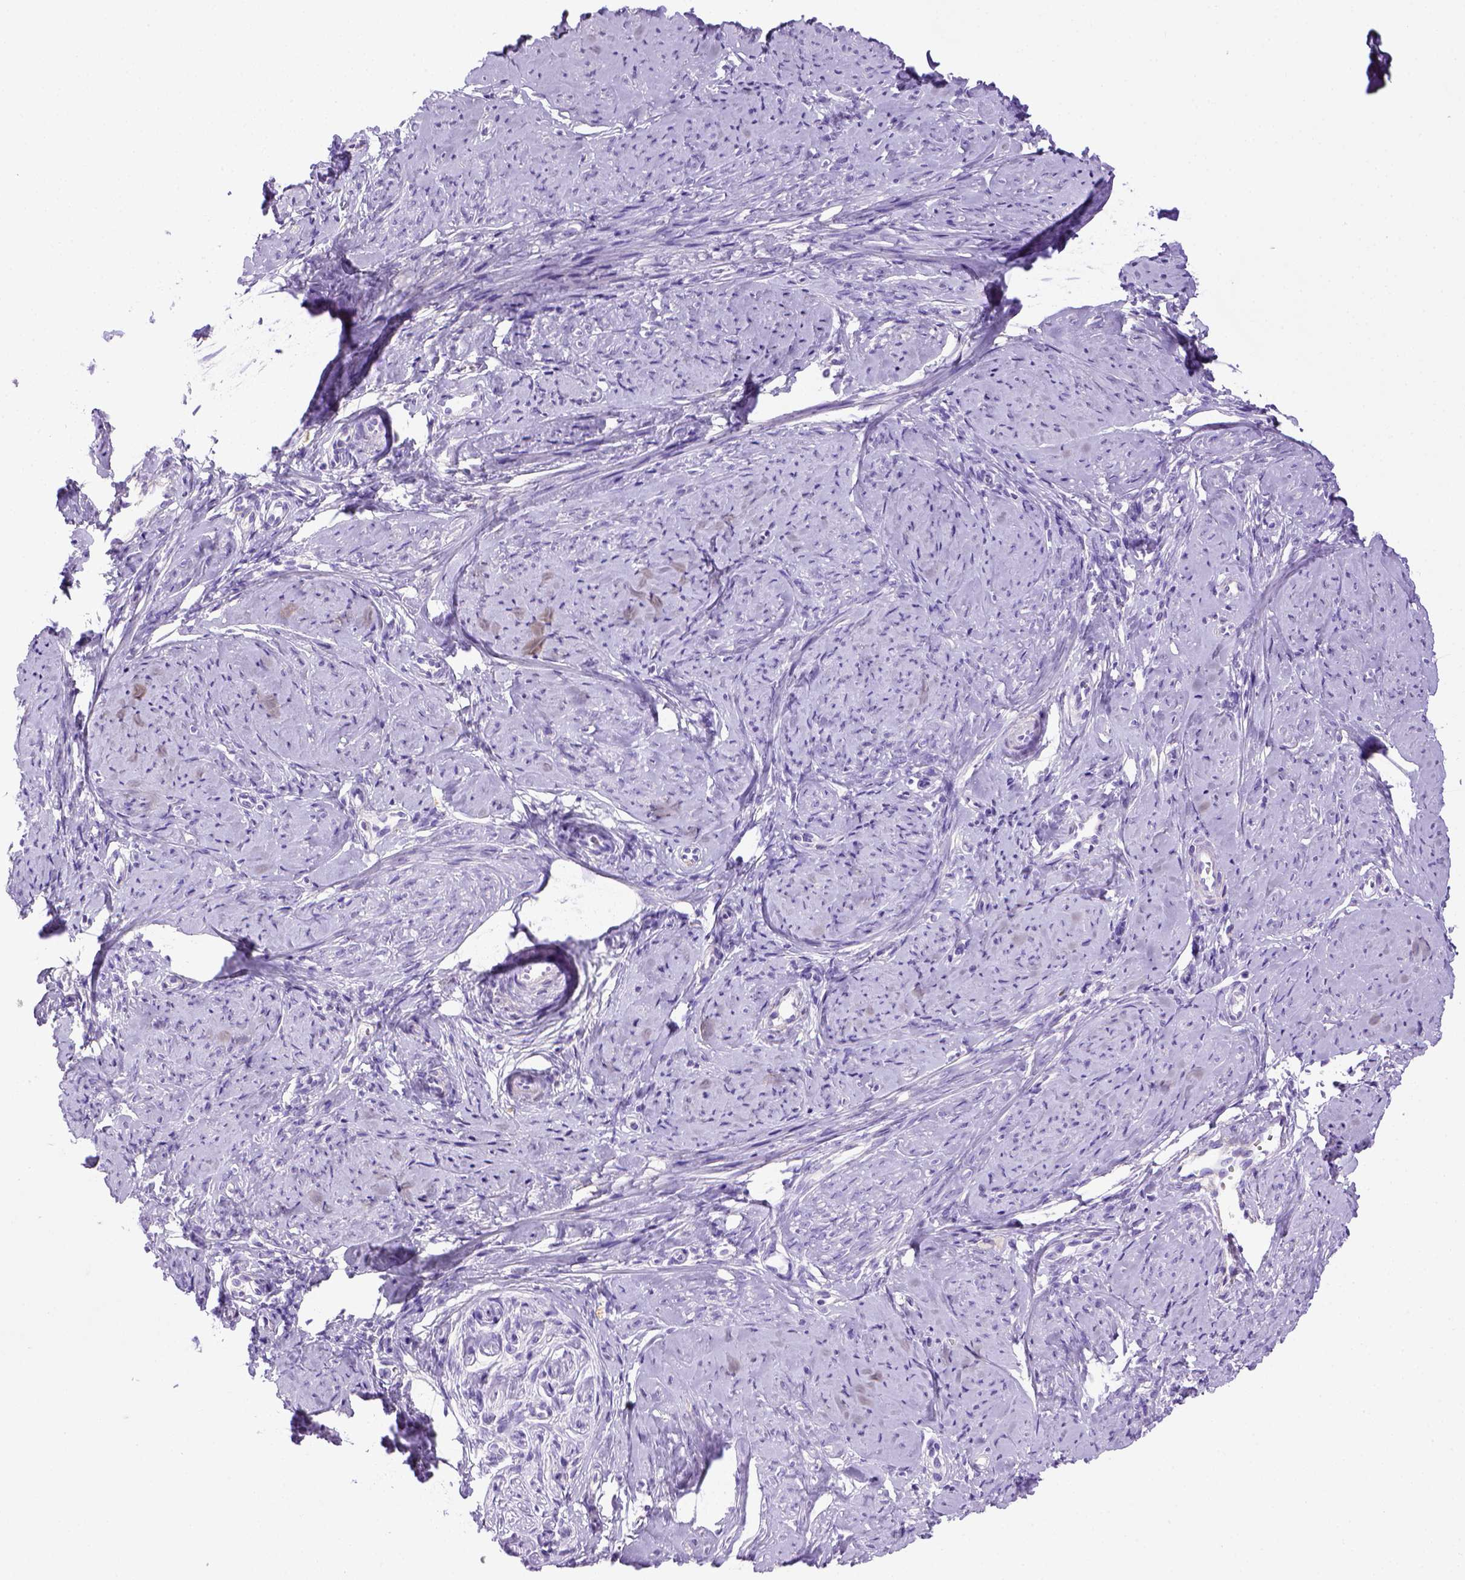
{"staining": {"intensity": "negative", "quantity": "none", "location": "none"}, "tissue": "smooth muscle", "cell_type": "Smooth muscle cells", "image_type": "normal", "snomed": [{"axis": "morphology", "description": "Normal tissue, NOS"}, {"axis": "topography", "description": "Smooth muscle"}], "caption": "This is a histopathology image of immunohistochemistry staining of benign smooth muscle, which shows no positivity in smooth muscle cells. (DAB (3,3'-diaminobenzidine) IHC visualized using brightfield microscopy, high magnification).", "gene": "BAAT", "patient": {"sex": "female", "age": 48}}